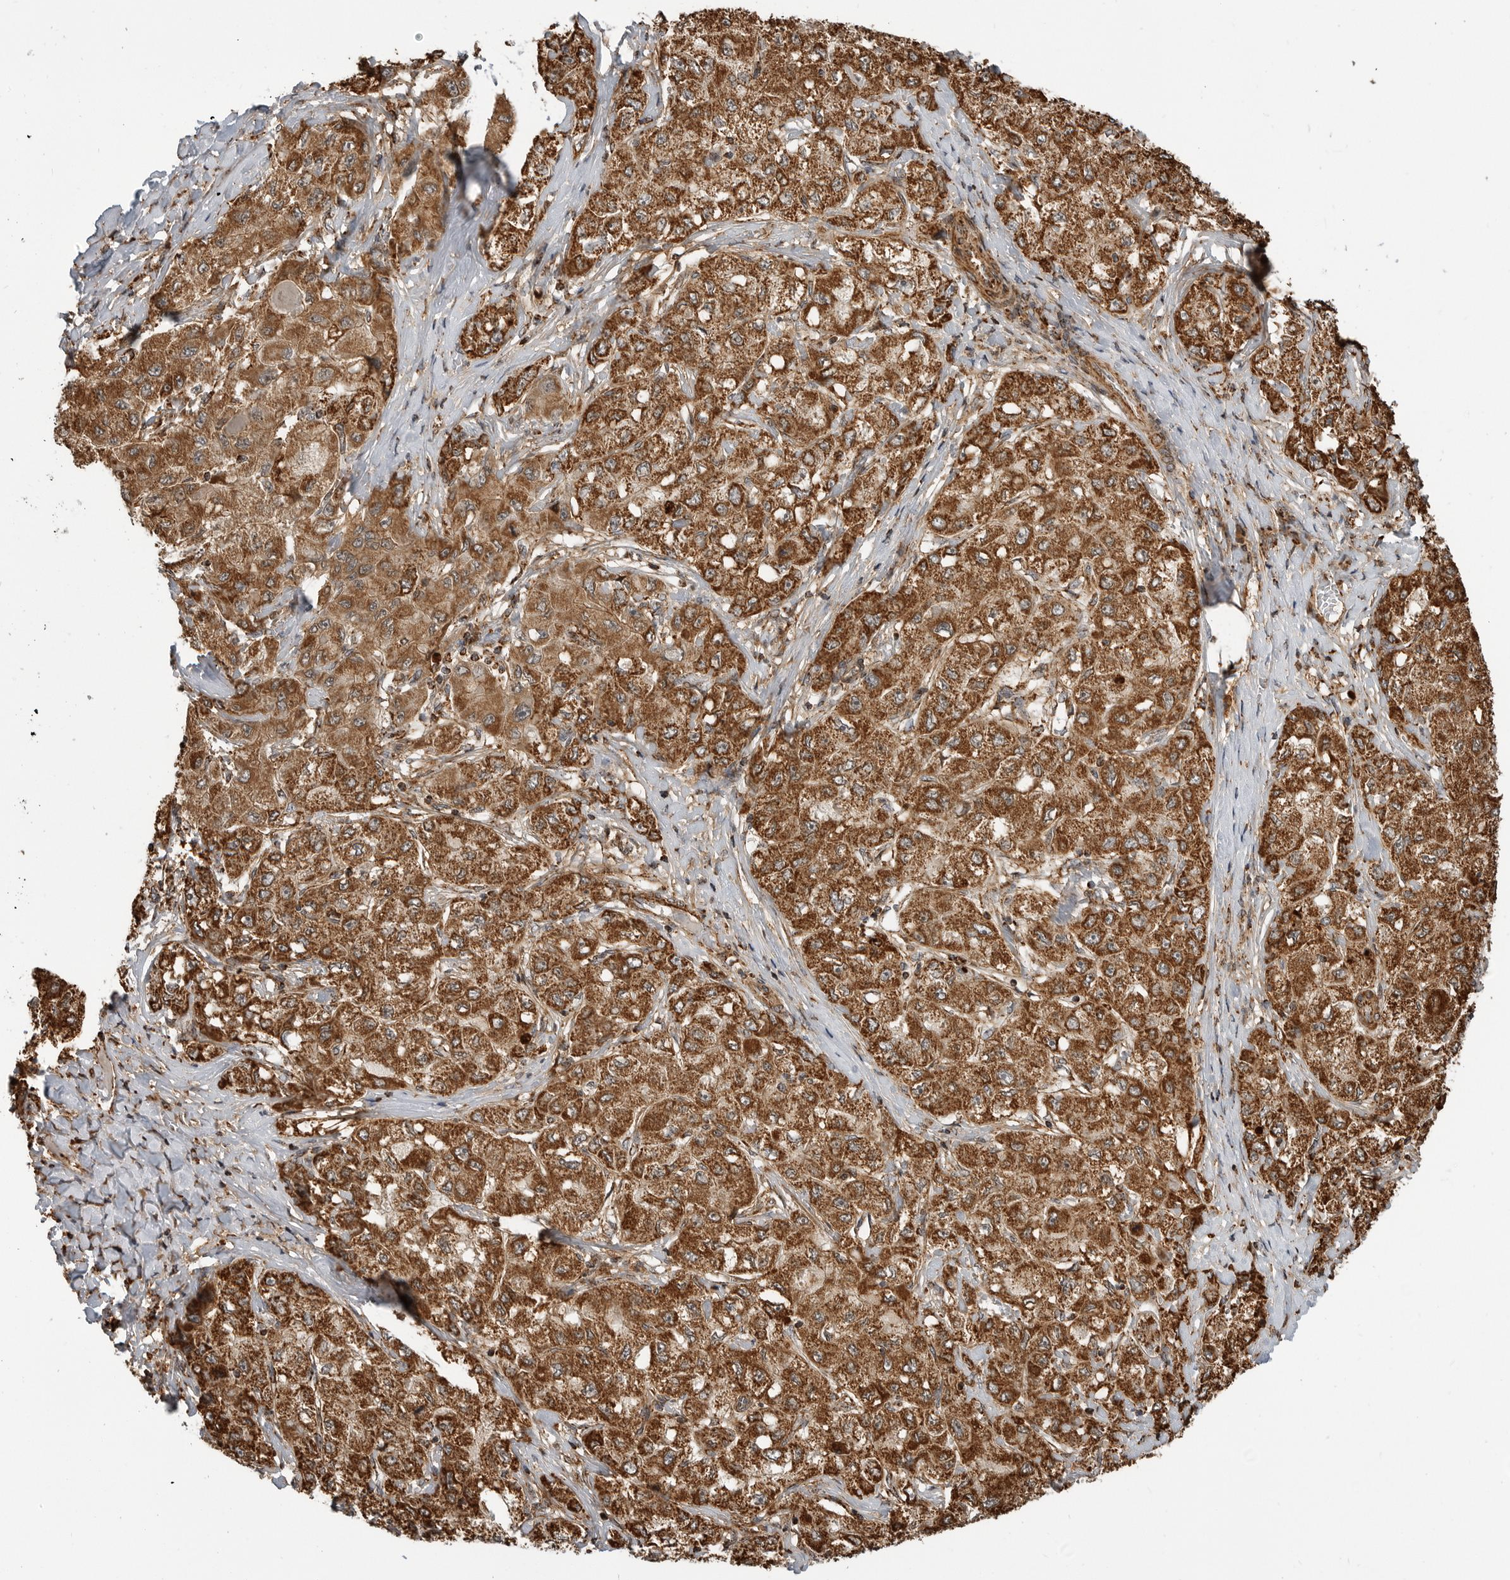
{"staining": {"intensity": "strong", "quantity": ">75%", "location": "cytoplasmic/membranous"}, "tissue": "liver cancer", "cell_type": "Tumor cells", "image_type": "cancer", "snomed": [{"axis": "morphology", "description": "Carcinoma, Hepatocellular, NOS"}, {"axis": "topography", "description": "Liver"}], "caption": "Immunohistochemical staining of liver hepatocellular carcinoma exhibits high levels of strong cytoplasmic/membranous protein positivity in about >75% of tumor cells.", "gene": "BMP2K", "patient": {"sex": "male", "age": 80}}